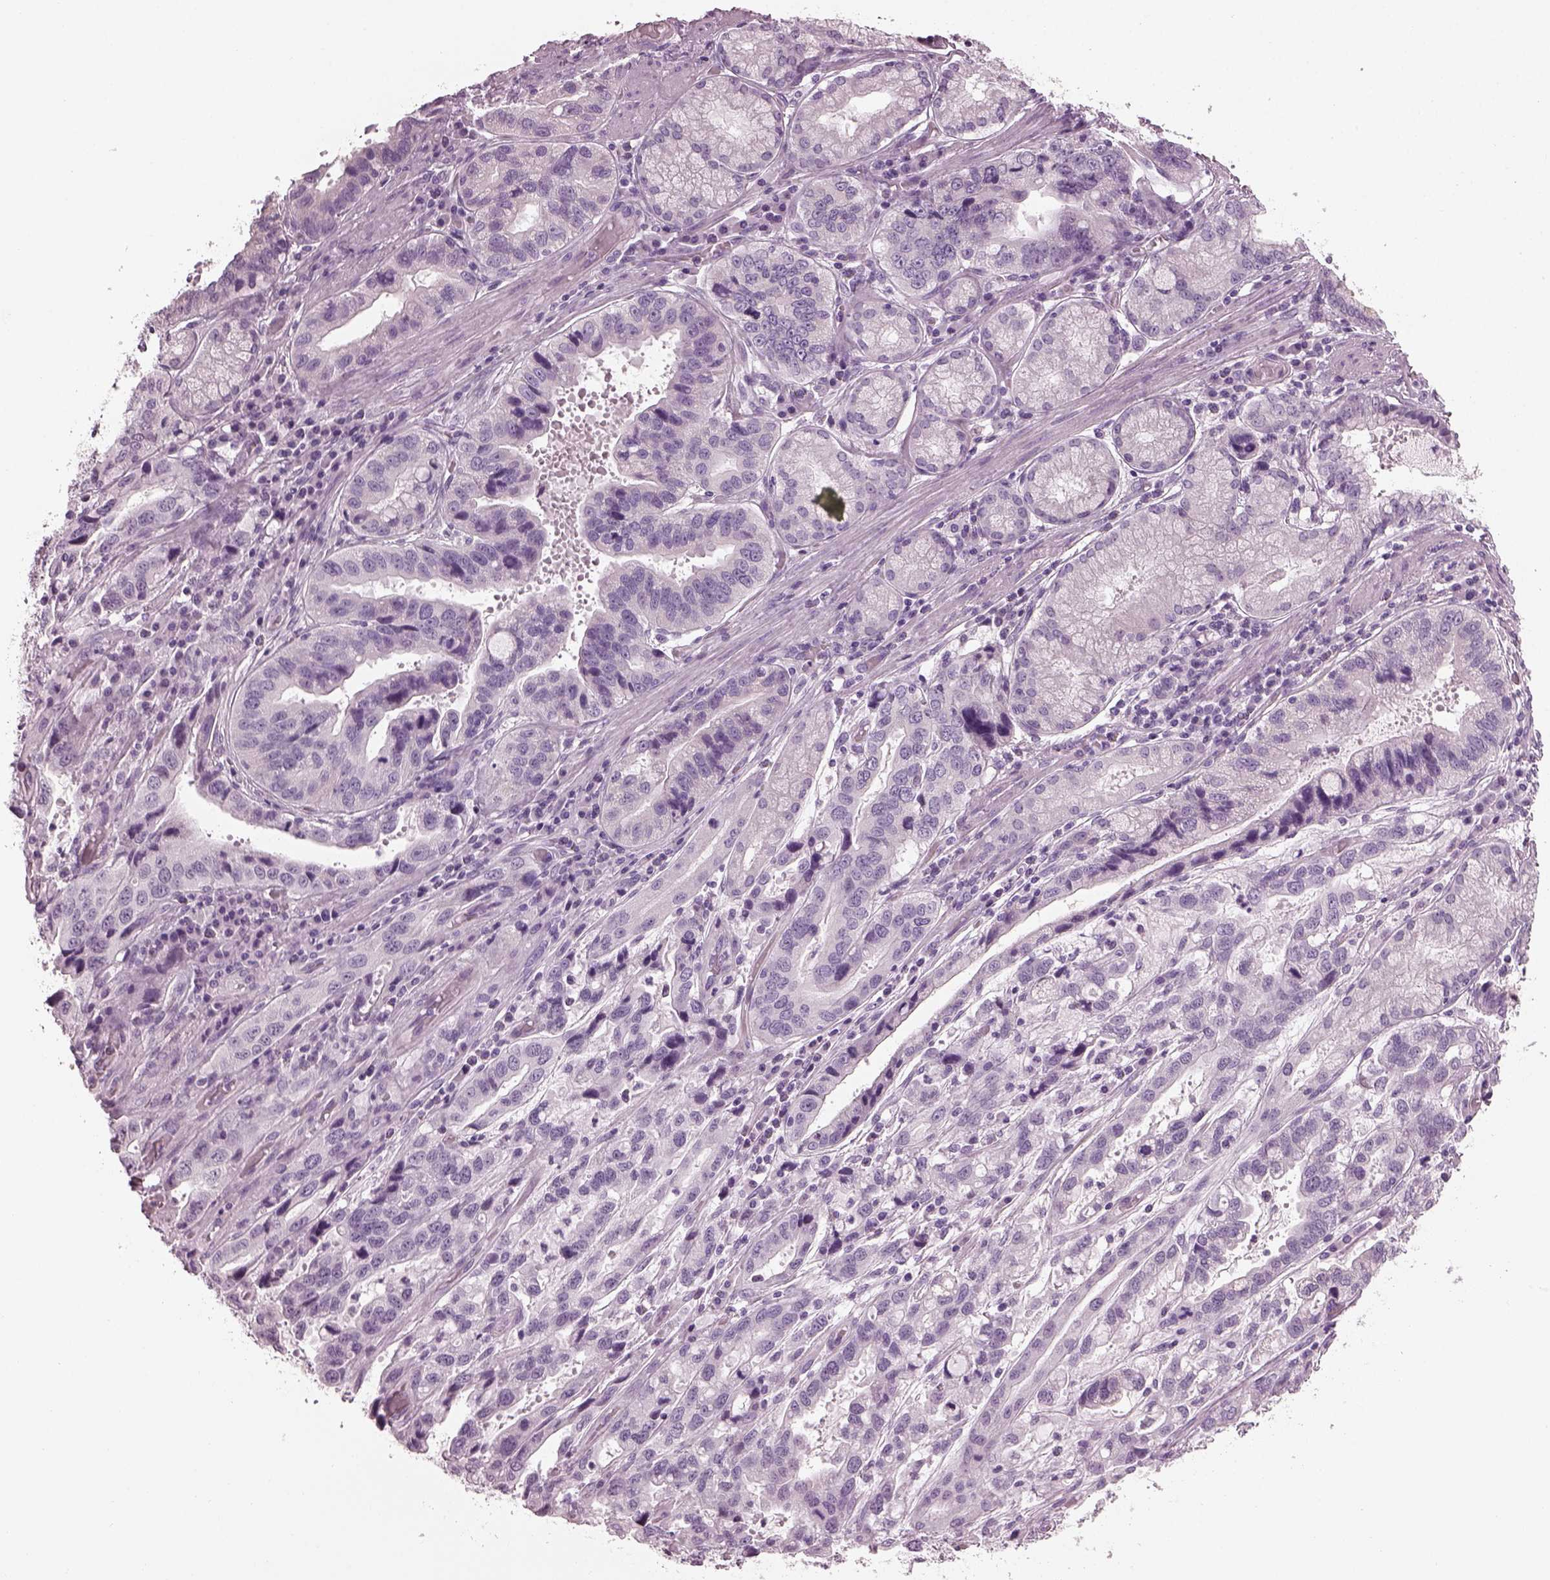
{"staining": {"intensity": "negative", "quantity": "none", "location": "none"}, "tissue": "stomach cancer", "cell_type": "Tumor cells", "image_type": "cancer", "snomed": [{"axis": "morphology", "description": "Adenocarcinoma, NOS"}, {"axis": "topography", "description": "Stomach, lower"}], "caption": "The photomicrograph exhibits no staining of tumor cells in stomach adenocarcinoma. (DAB (3,3'-diaminobenzidine) immunohistochemistry with hematoxylin counter stain).", "gene": "PDC", "patient": {"sex": "female", "age": 76}}